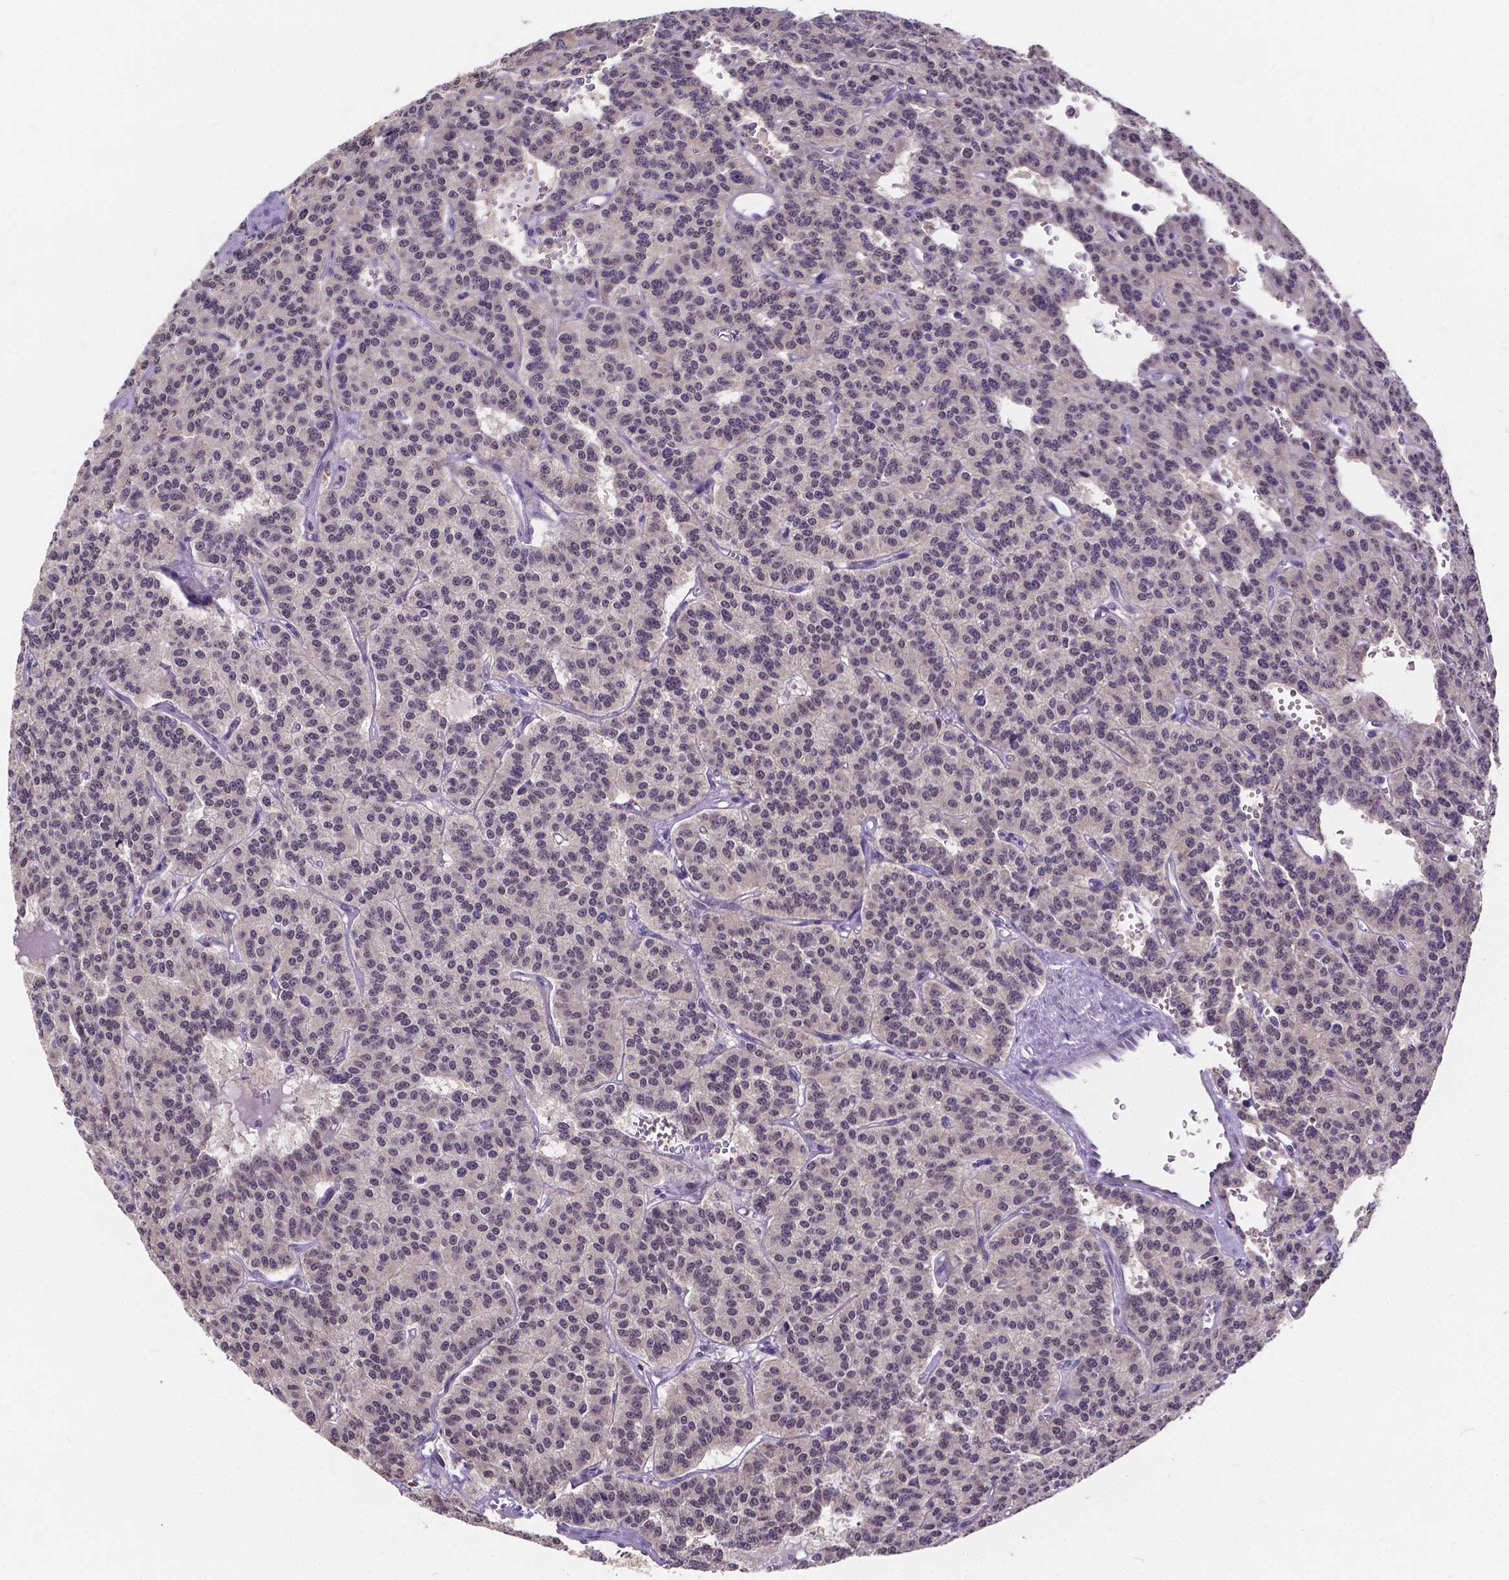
{"staining": {"intensity": "negative", "quantity": "none", "location": "none"}, "tissue": "carcinoid", "cell_type": "Tumor cells", "image_type": "cancer", "snomed": [{"axis": "morphology", "description": "Carcinoid, malignant, NOS"}, {"axis": "topography", "description": "Lung"}], "caption": "IHC histopathology image of human carcinoid stained for a protein (brown), which displays no positivity in tumor cells.", "gene": "CTNNA2", "patient": {"sex": "female", "age": 71}}